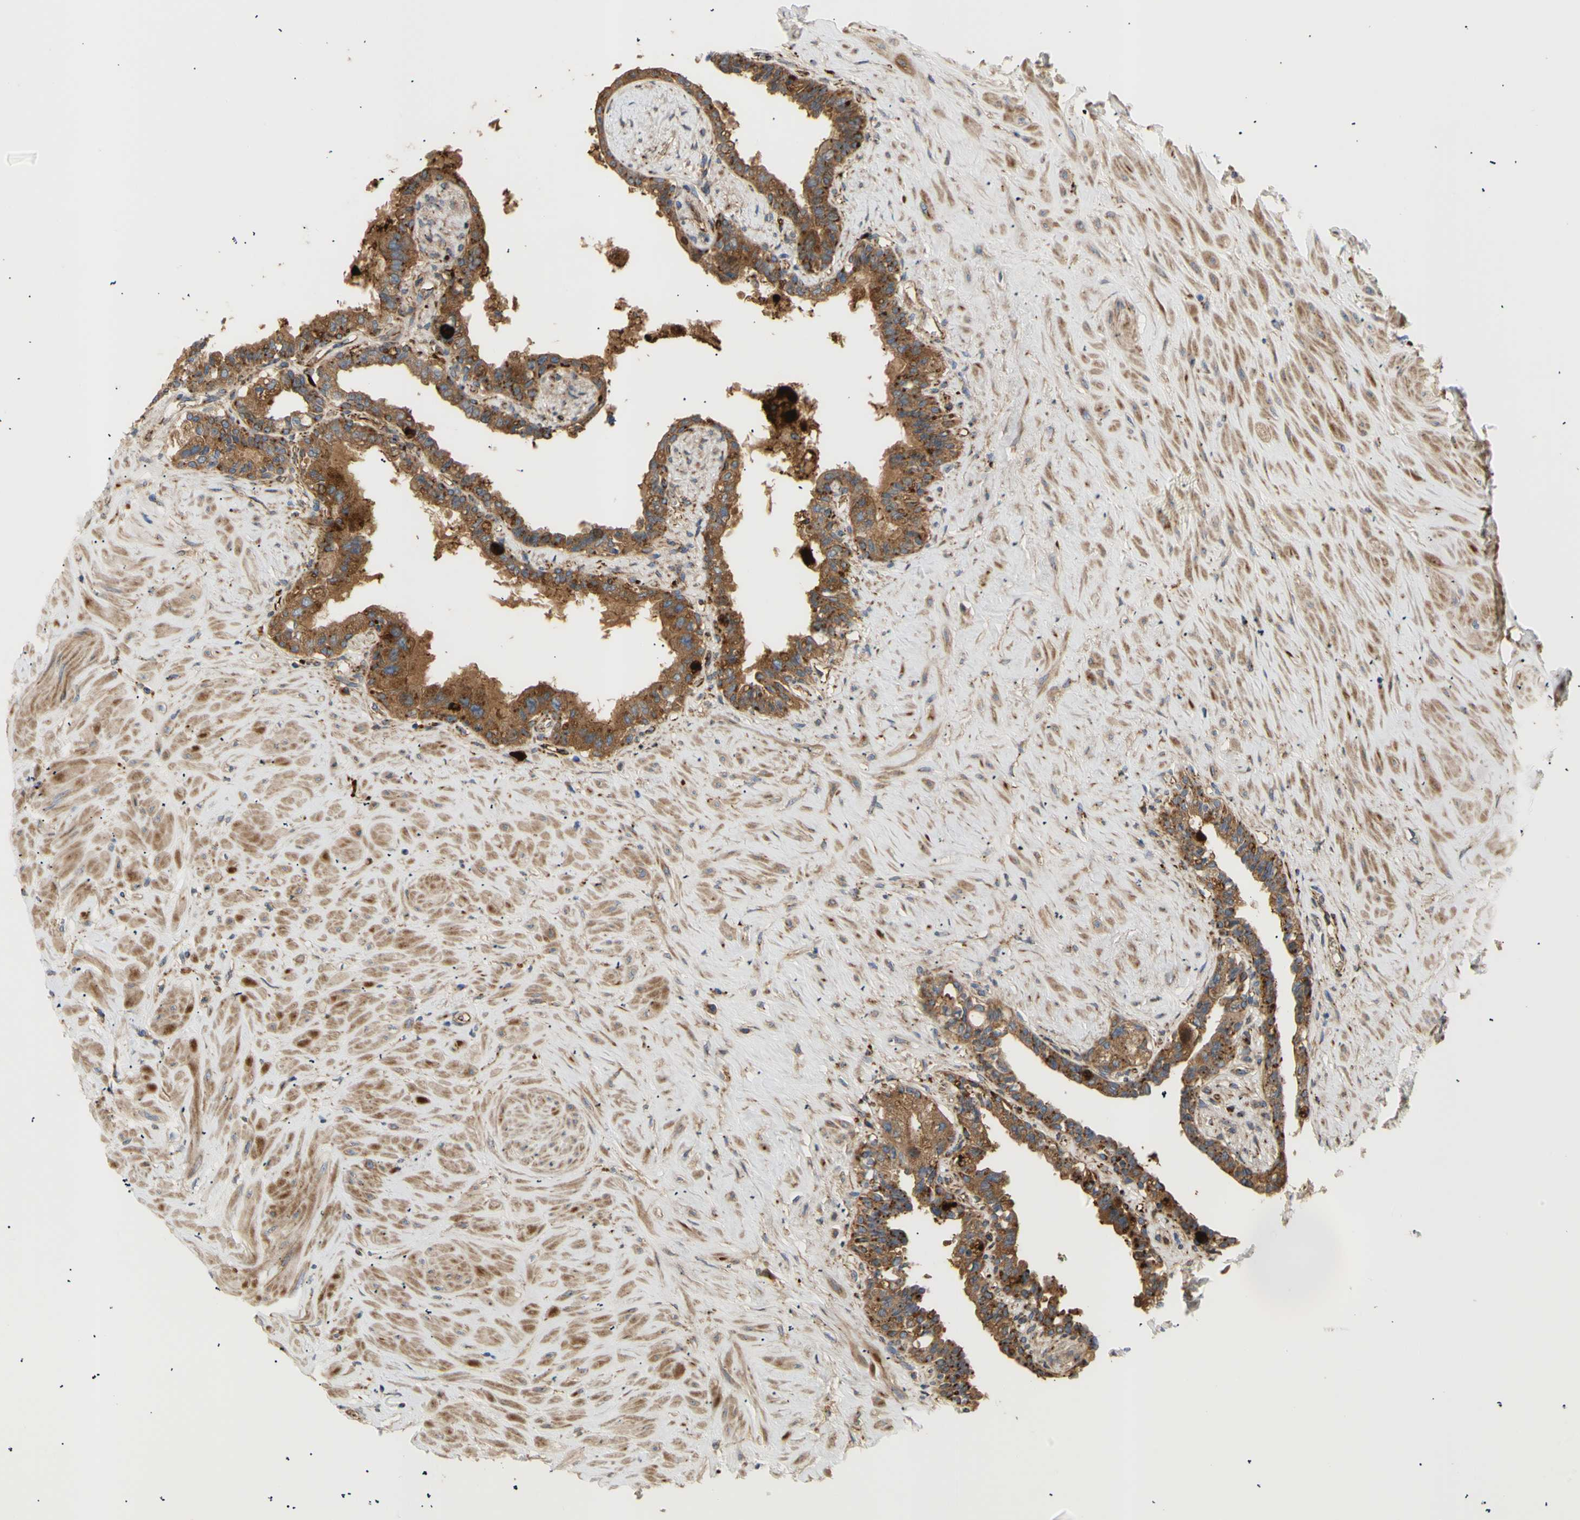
{"staining": {"intensity": "moderate", "quantity": "25%-75%", "location": "cytoplasmic/membranous"}, "tissue": "seminal vesicle", "cell_type": "Glandular cells", "image_type": "normal", "snomed": [{"axis": "morphology", "description": "Normal tissue, NOS"}, {"axis": "topography", "description": "Seminal veicle"}], "caption": "Glandular cells exhibit medium levels of moderate cytoplasmic/membranous positivity in about 25%-75% of cells in normal human seminal vesicle. (DAB (3,3'-diaminobenzidine) IHC with brightfield microscopy, high magnification).", "gene": "TUBG2", "patient": {"sex": "male", "age": 63}}